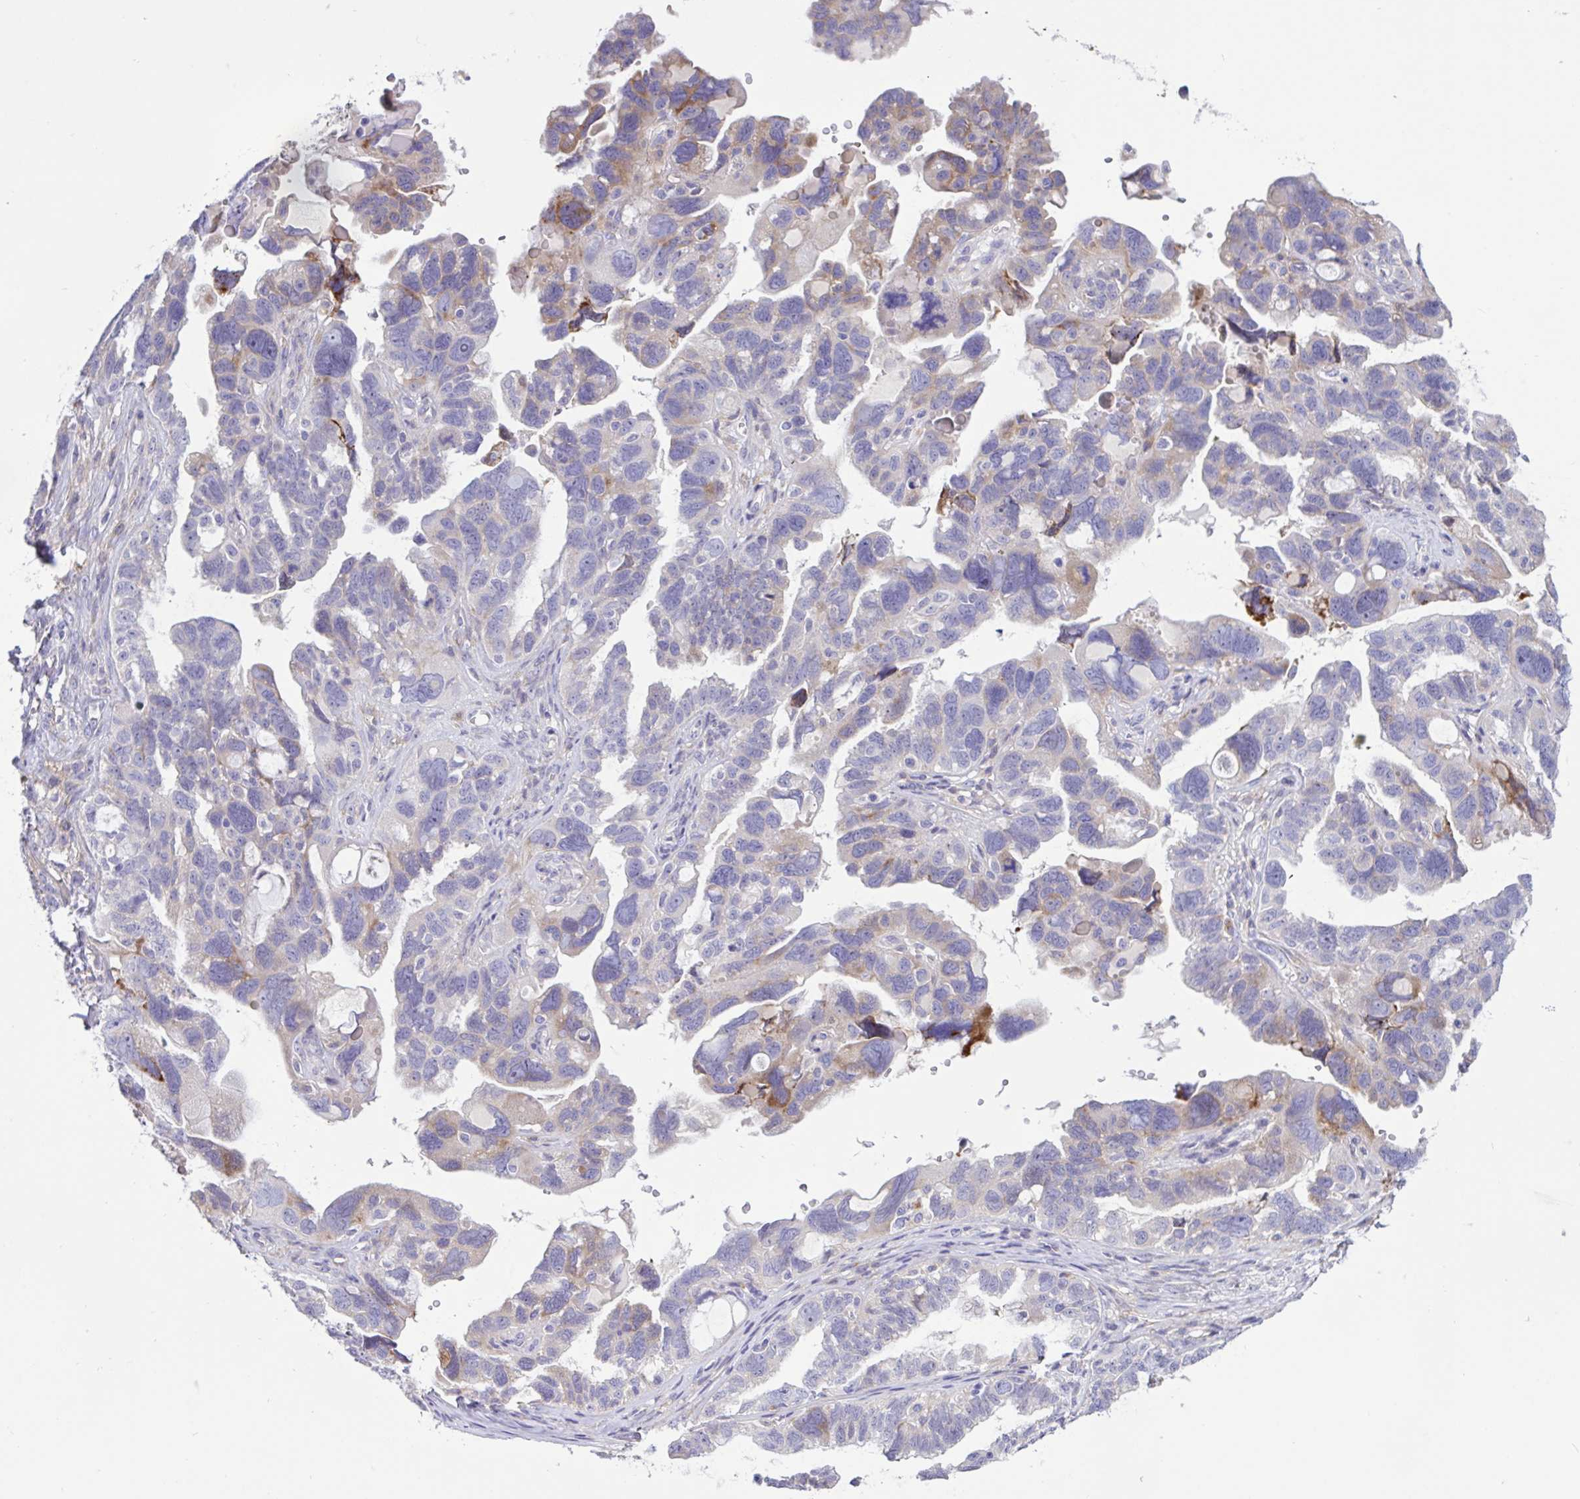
{"staining": {"intensity": "weak", "quantity": "<25%", "location": "cytoplasmic/membranous"}, "tissue": "ovarian cancer", "cell_type": "Tumor cells", "image_type": "cancer", "snomed": [{"axis": "morphology", "description": "Cystadenocarcinoma, serous, NOS"}, {"axis": "topography", "description": "Ovary"}], "caption": "Protein analysis of ovarian cancer (serous cystadenocarcinoma) demonstrates no significant staining in tumor cells.", "gene": "DSC3", "patient": {"sex": "female", "age": 60}}